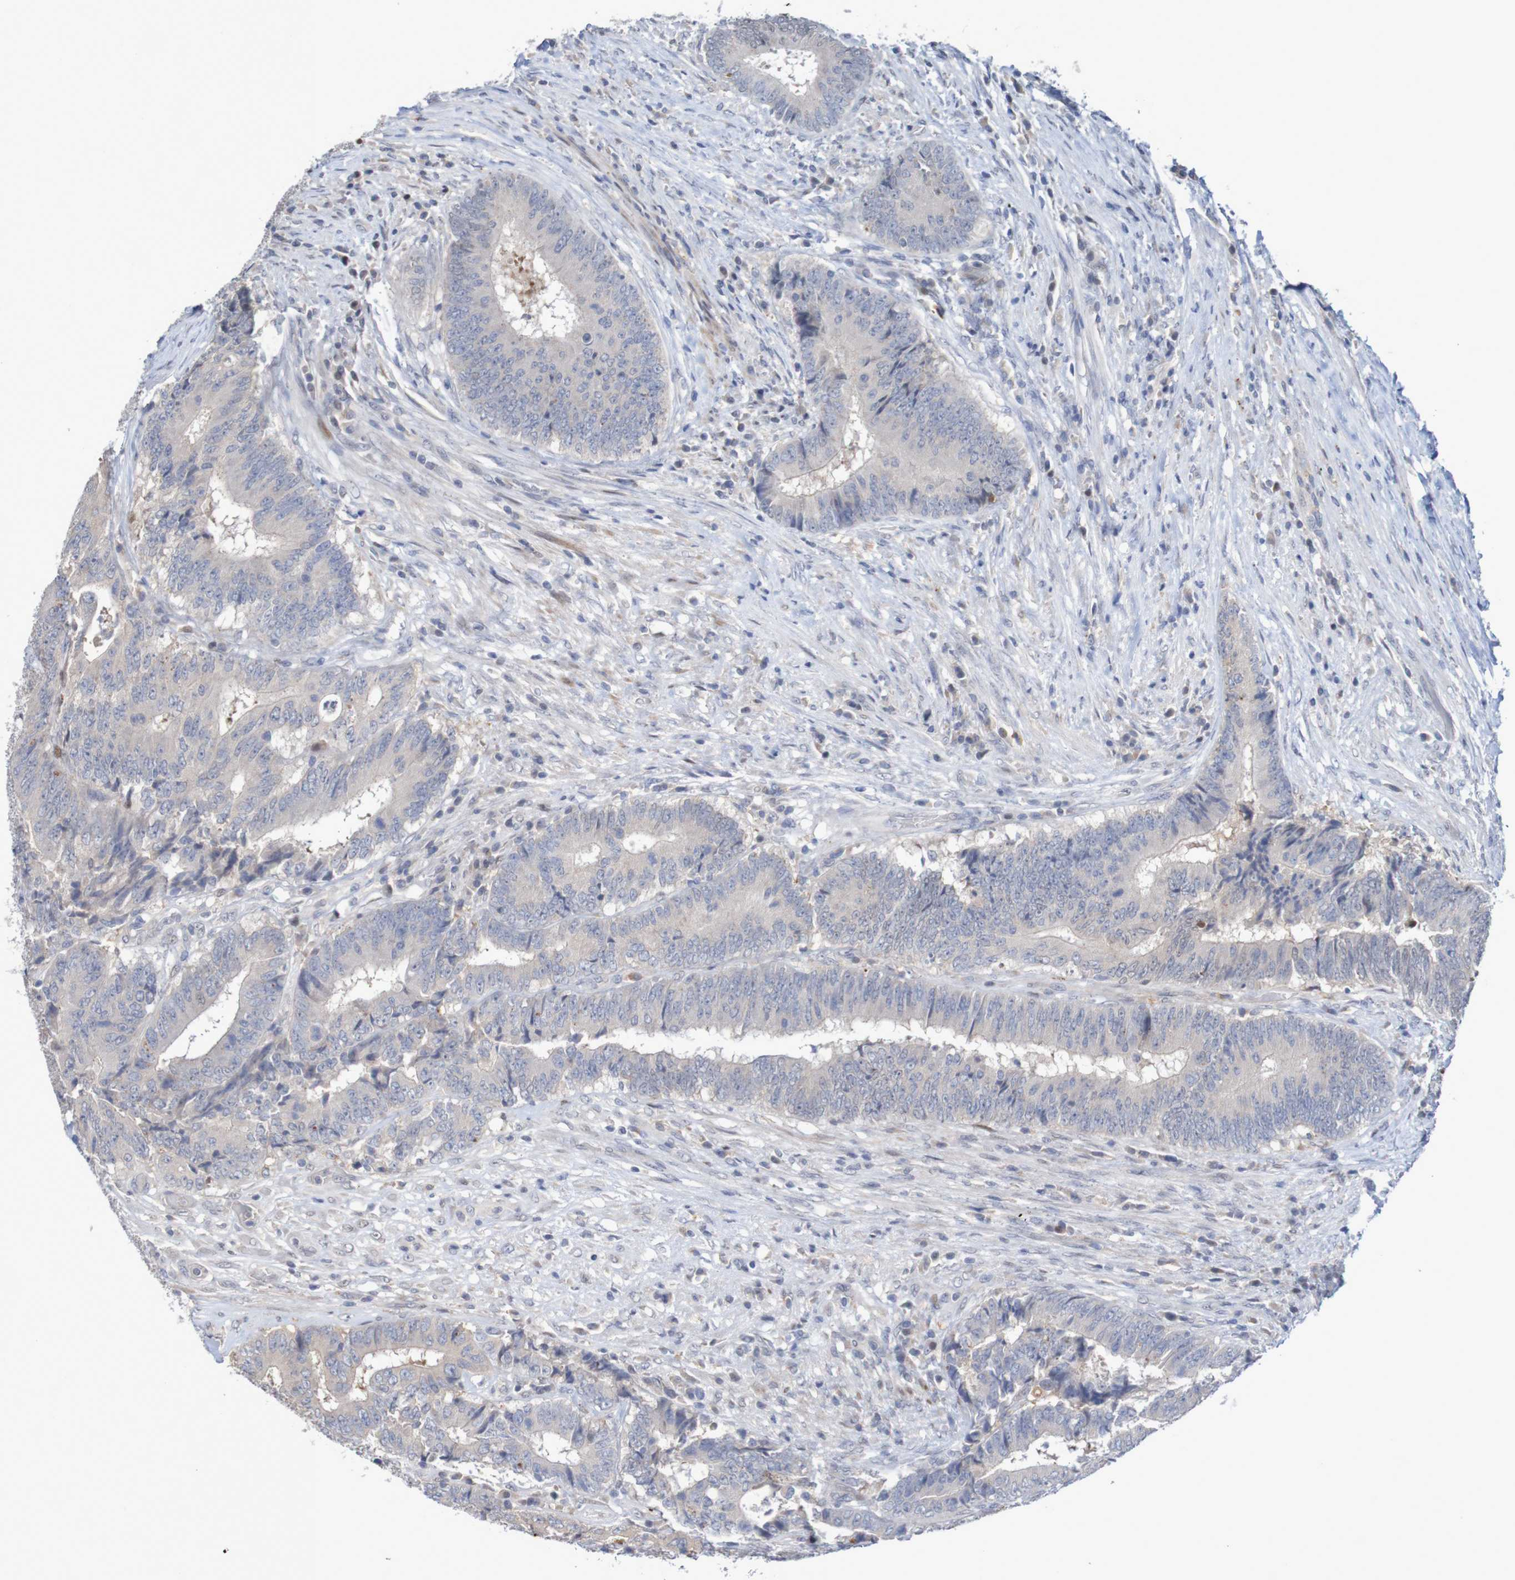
{"staining": {"intensity": "negative", "quantity": "none", "location": "none"}, "tissue": "colorectal cancer", "cell_type": "Tumor cells", "image_type": "cancer", "snomed": [{"axis": "morphology", "description": "Adenocarcinoma, NOS"}, {"axis": "topography", "description": "Rectum"}], "caption": "IHC of colorectal cancer displays no staining in tumor cells.", "gene": "FBP2", "patient": {"sex": "male", "age": 72}}